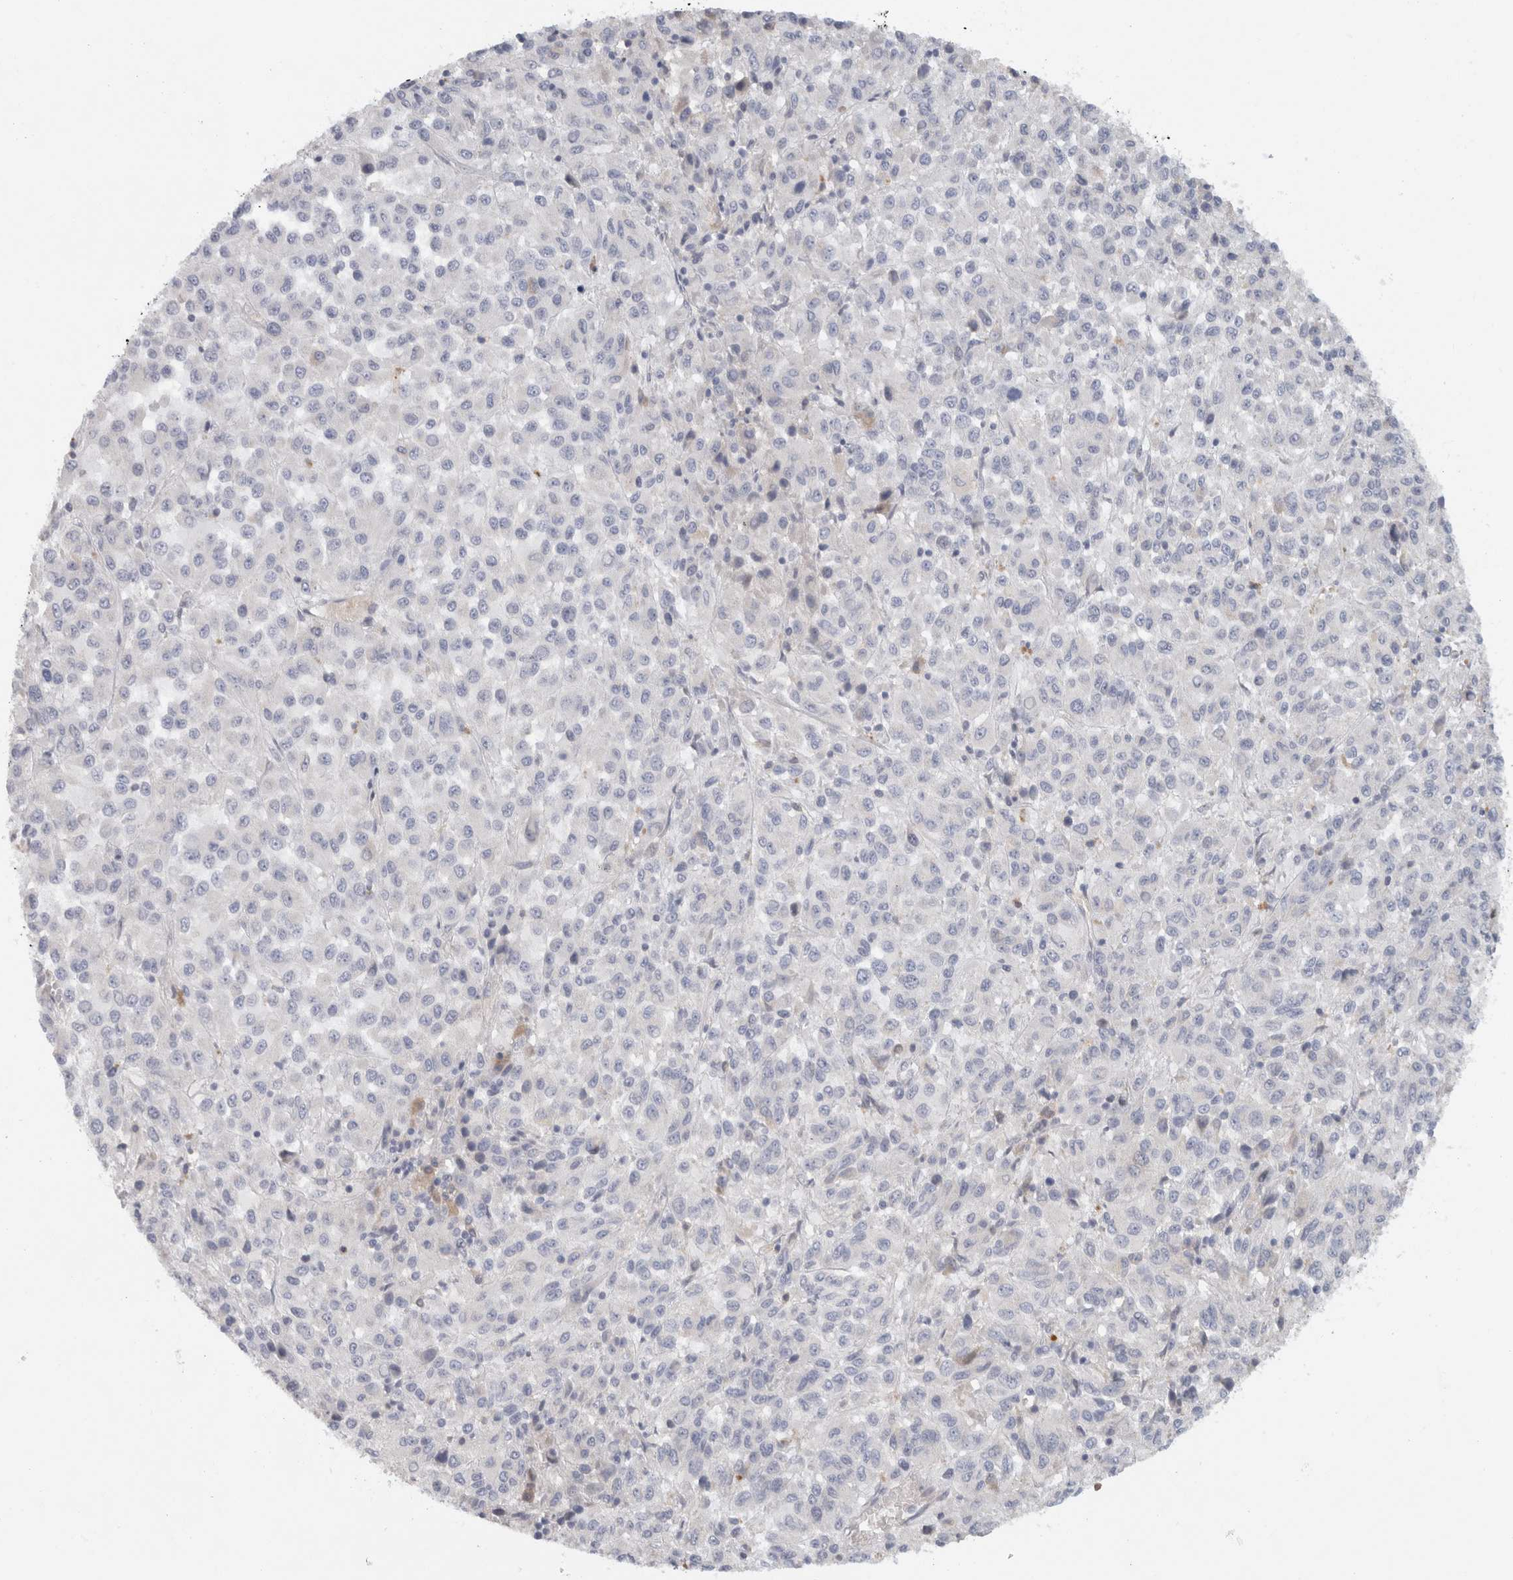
{"staining": {"intensity": "negative", "quantity": "none", "location": "none"}, "tissue": "melanoma", "cell_type": "Tumor cells", "image_type": "cancer", "snomed": [{"axis": "morphology", "description": "Malignant melanoma, Metastatic site"}, {"axis": "topography", "description": "Lung"}], "caption": "A histopathology image of human melanoma is negative for staining in tumor cells.", "gene": "STK31", "patient": {"sex": "male", "age": 64}}